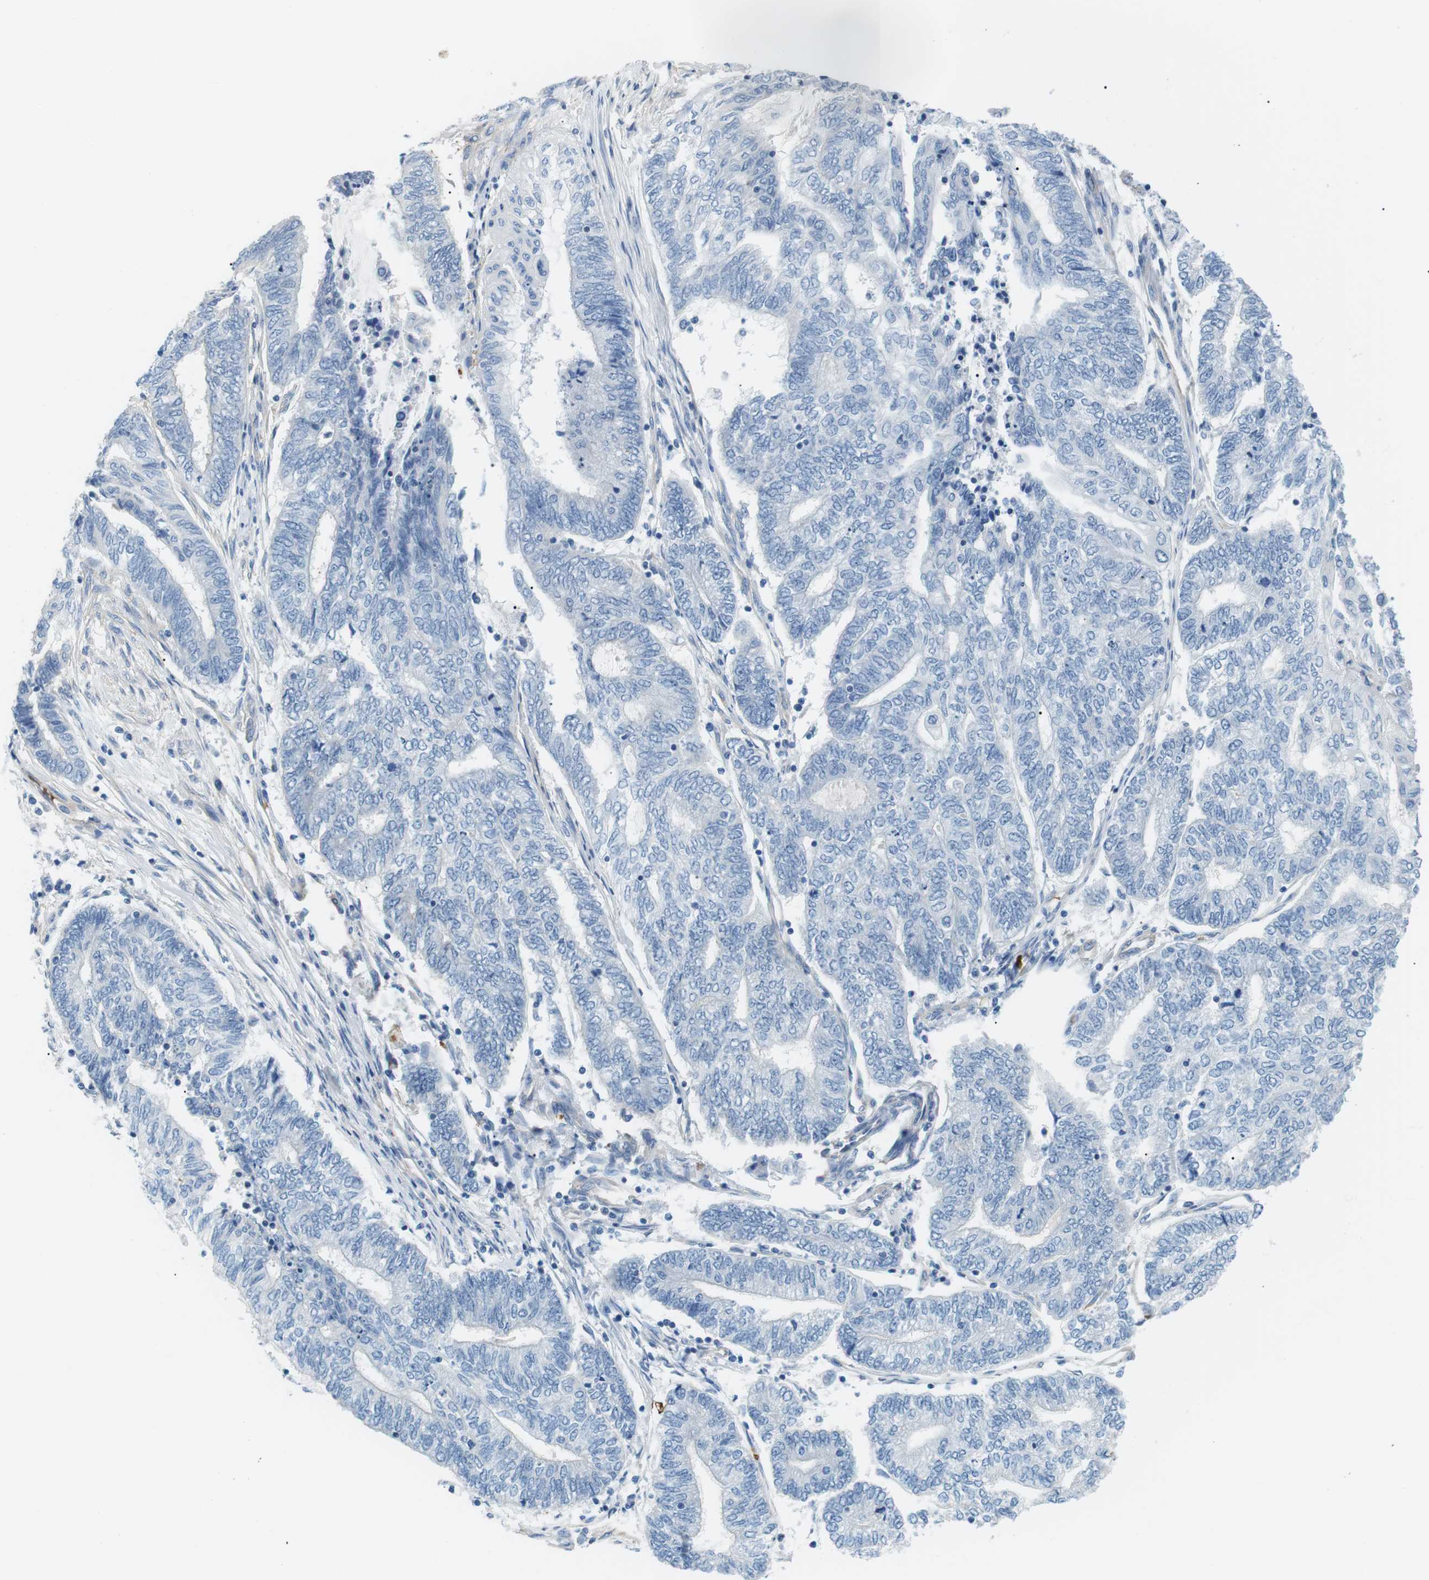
{"staining": {"intensity": "negative", "quantity": "none", "location": "none"}, "tissue": "endometrial cancer", "cell_type": "Tumor cells", "image_type": "cancer", "snomed": [{"axis": "morphology", "description": "Adenocarcinoma, NOS"}, {"axis": "topography", "description": "Uterus"}, {"axis": "topography", "description": "Endometrium"}], "caption": "A histopathology image of endometrial adenocarcinoma stained for a protein shows no brown staining in tumor cells. (IHC, brightfield microscopy, high magnification).", "gene": "ADCY10", "patient": {"sex": "female", "age": 70}}